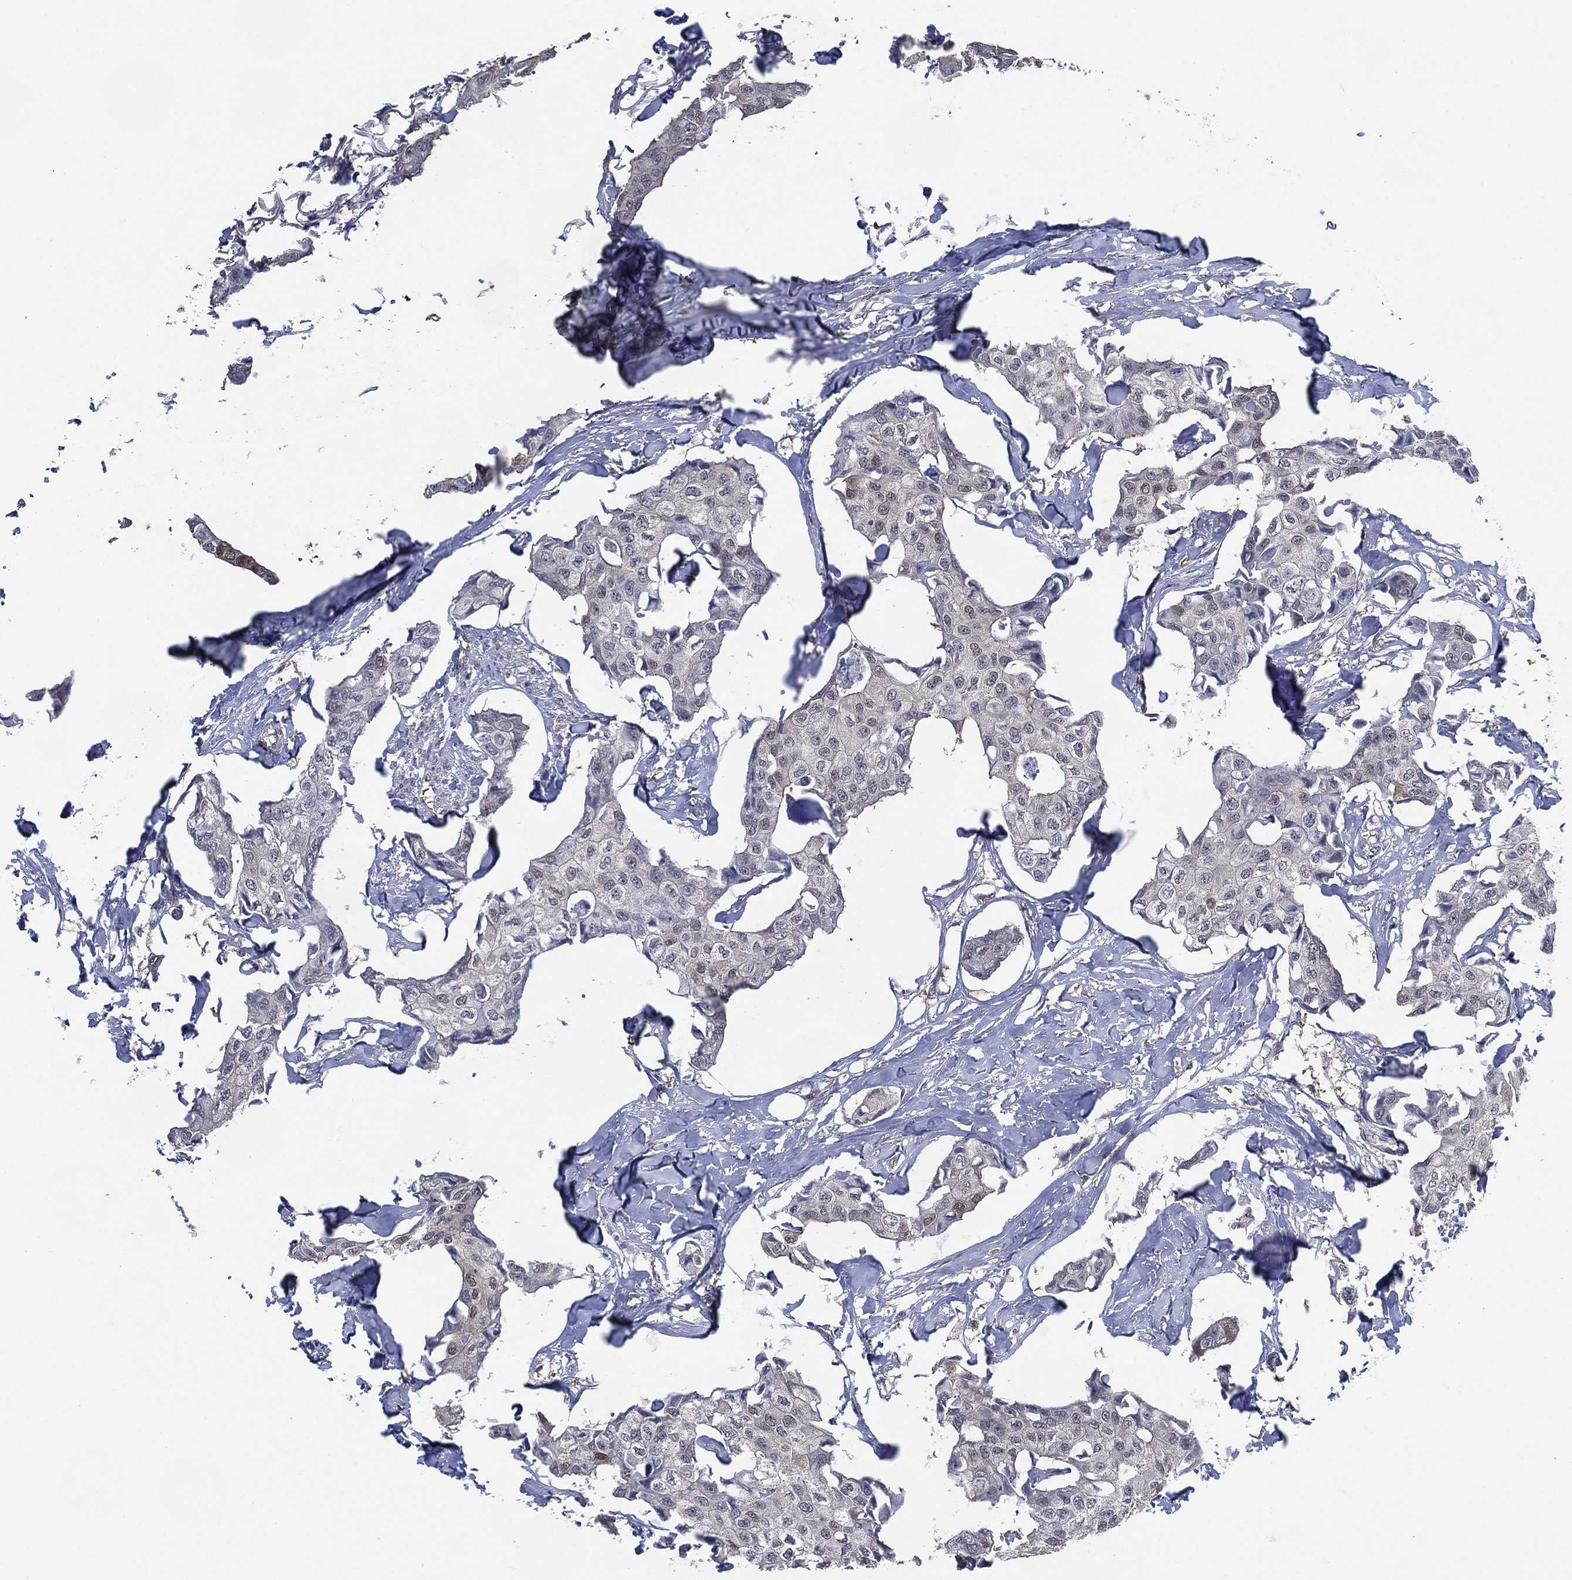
{"staining": {"intensity": "negative", "quantity": "none", "location": "none"}, "tissue": "breast cancer", "cell_type": "Tumor cells", "image_type": "cancer", "snomed": [{"axis": "morphology", "description": "Duct carcinoma"}, {"axis": "topography", "description": "Breast"}], "caption": "Infiltrating ductal carcinoma (breast) stained for a protein using IHC exhibits no positivity tumor cells.", "gene": "AK1", "patient": {"sex": "female", "age": 80}}